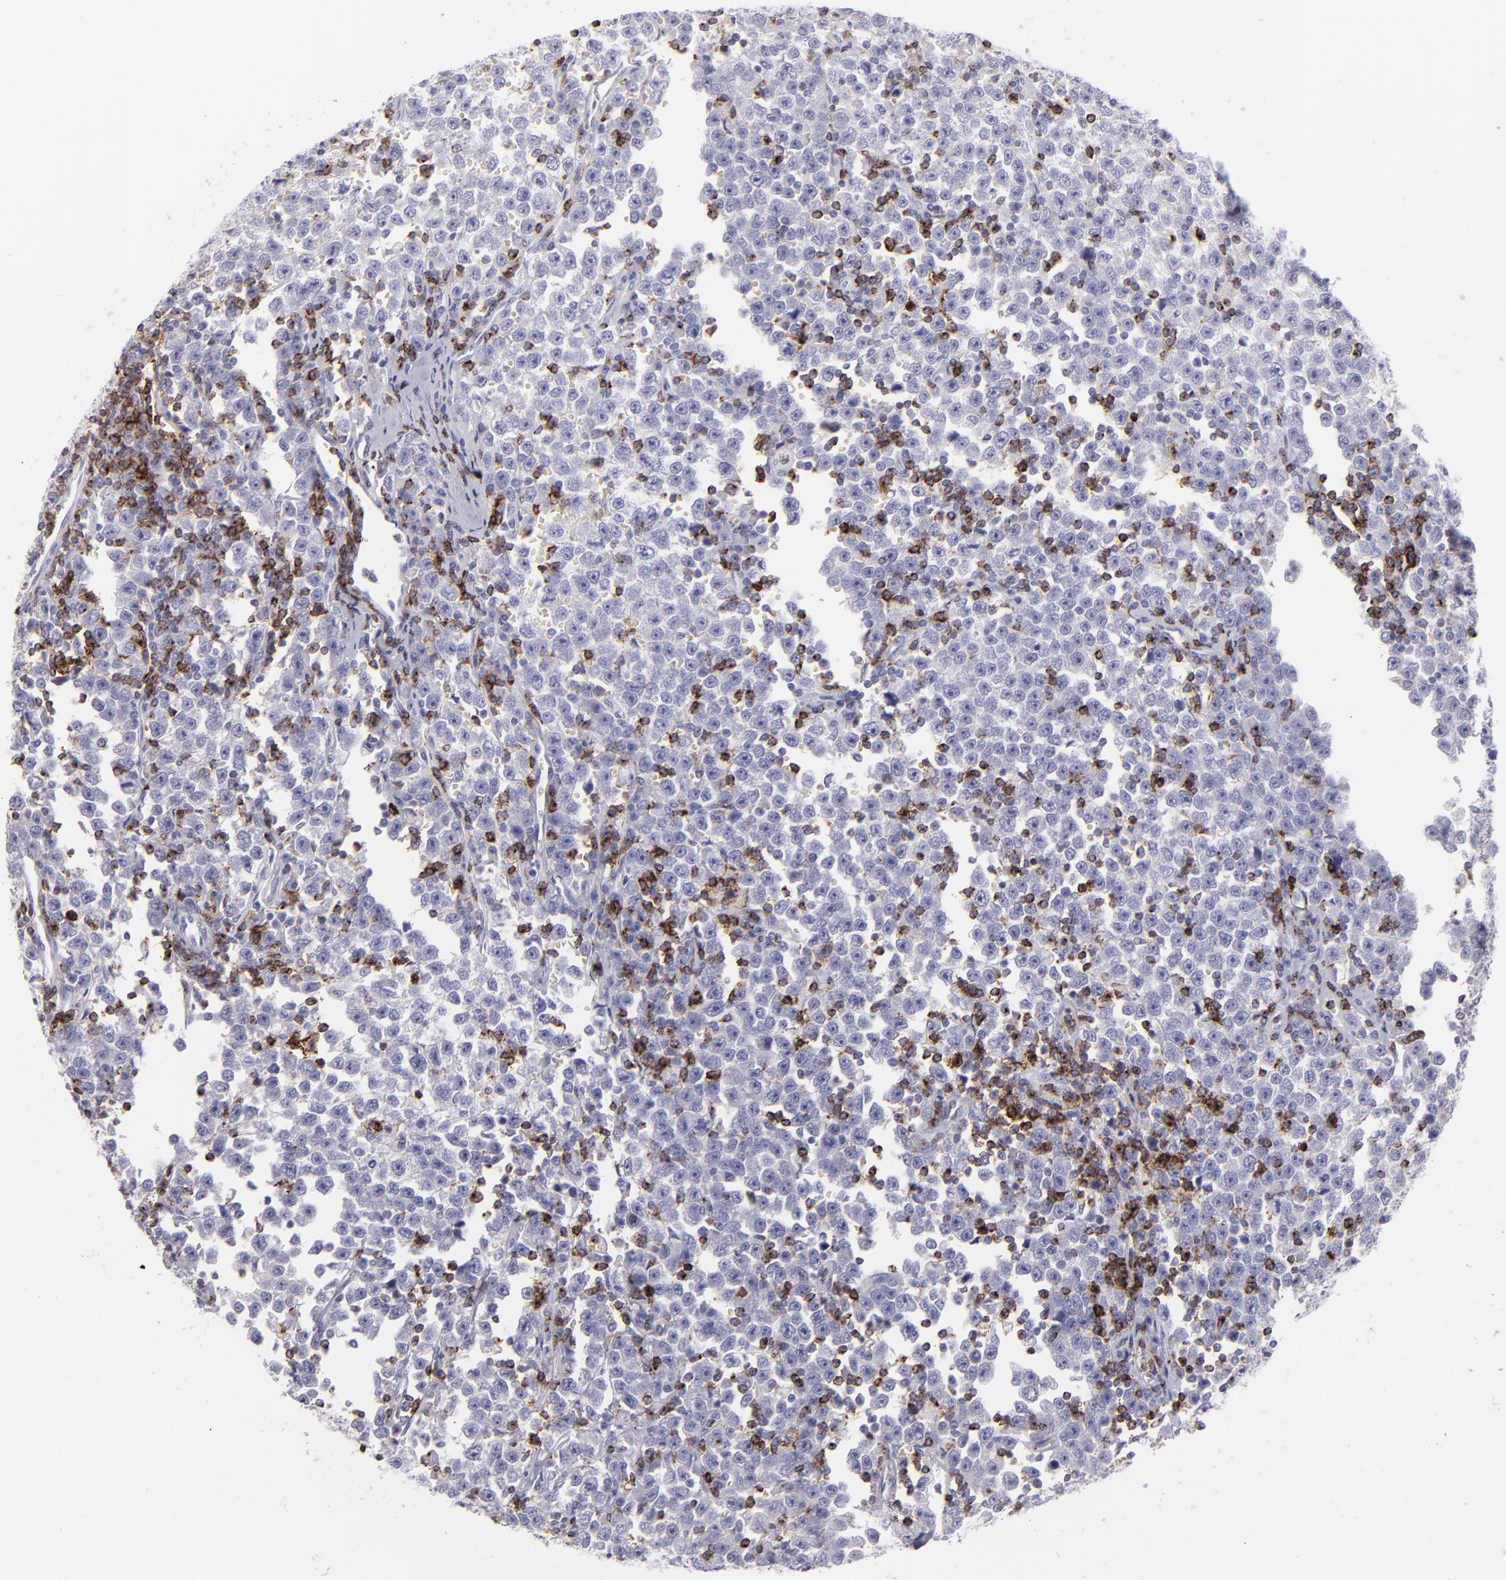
{"staining": {"intensity": "negative", "quantity": "none", "location": "none"}, "tissue": "testis cancer", "cell_type": "Tumor cells", "image_type": "cancer", "snomed": [{"axis": "morphology", "description": "Seminoma, NOS"}, {"axis": "topography", "description": "Testis"}], "caption": "Testis cancer was stained to show a protein in brown. There is no significant staining in tumor cells.", "gene": "CD2", "patient": {"sex": "male", "age": 43}}